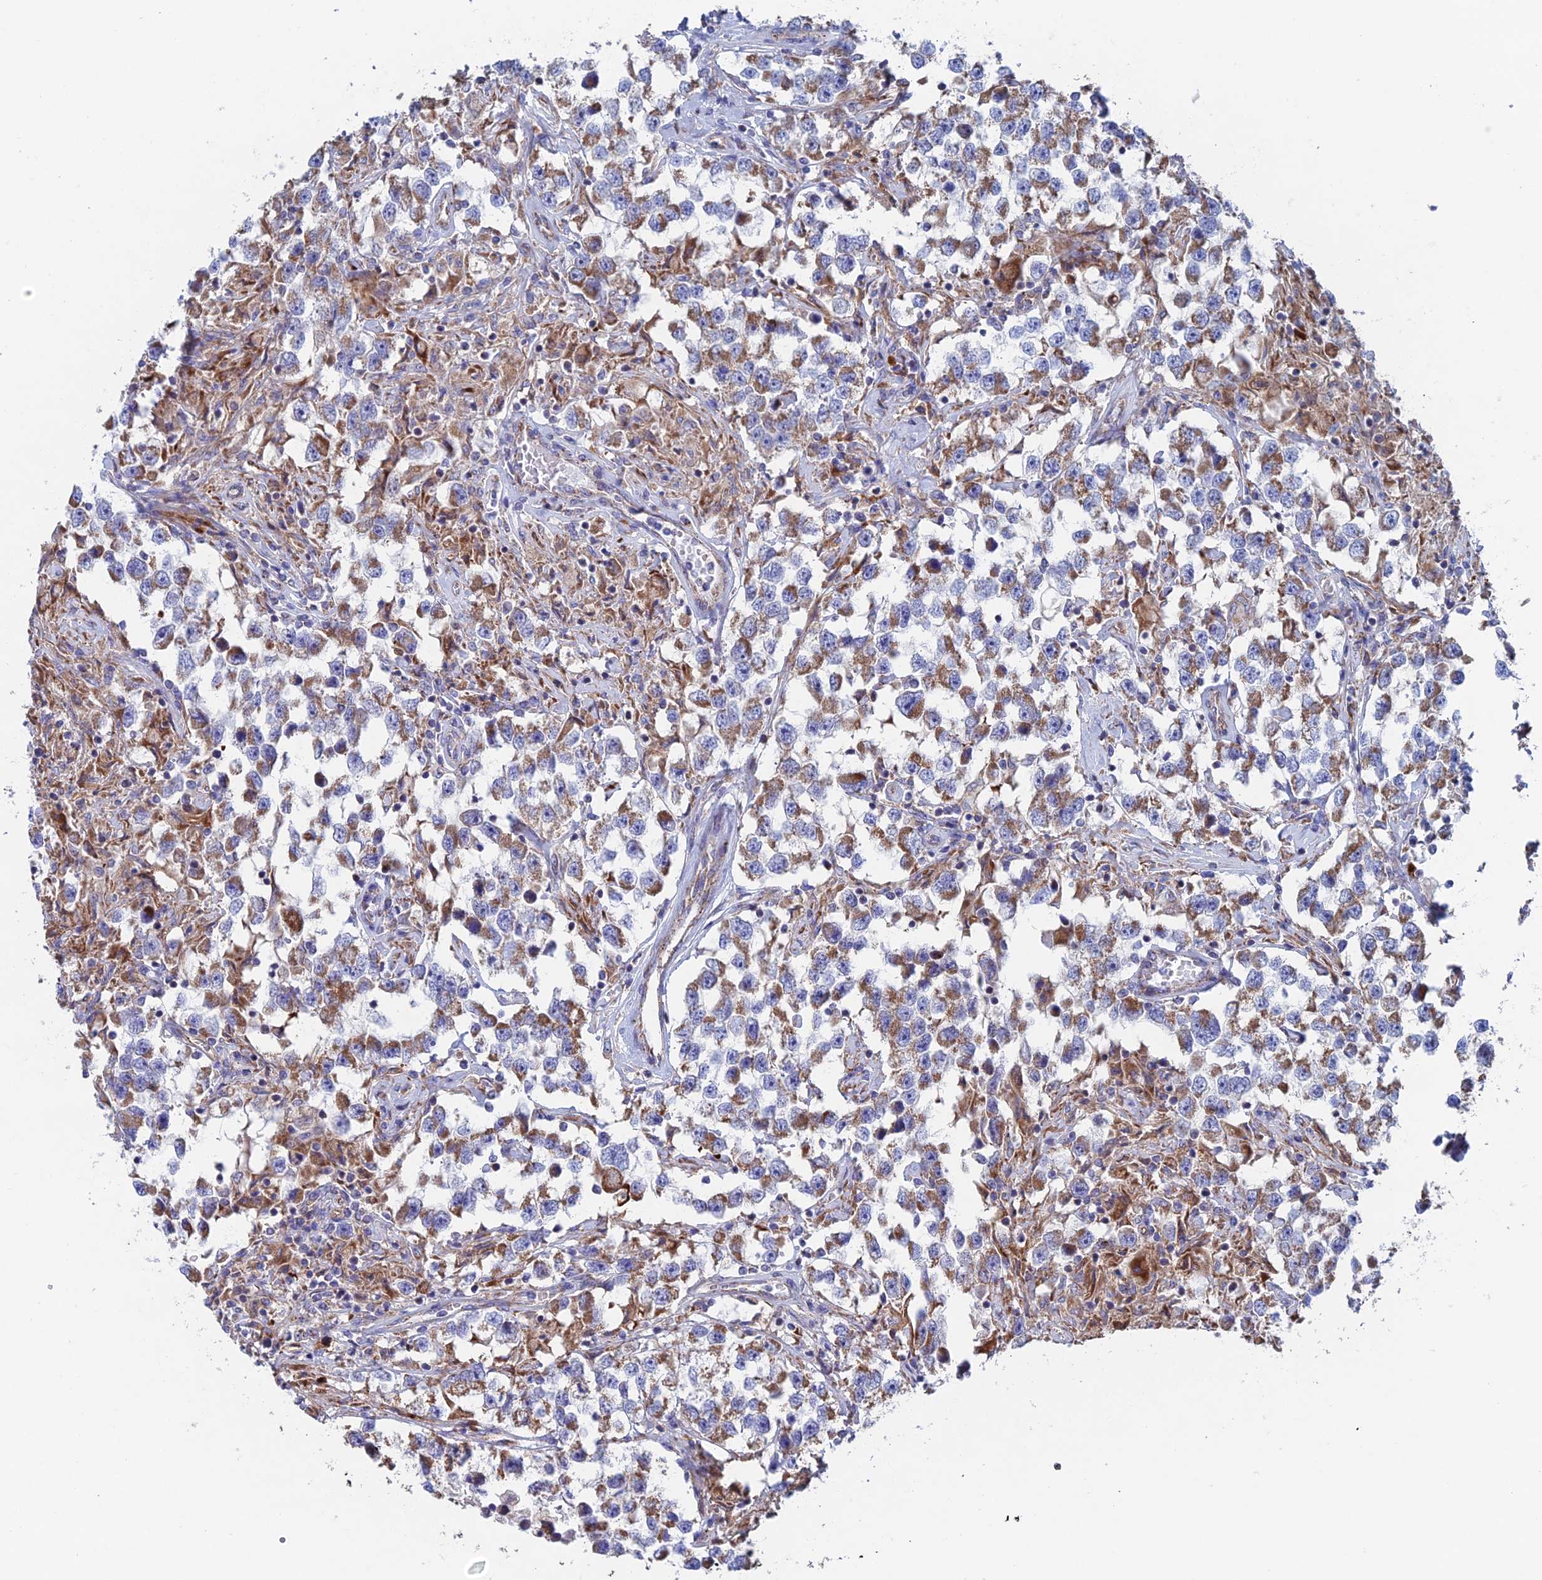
{"staining": {"intensity": "moderate", "quantity": ">75%", "location": "cytoplasmic/membranous"}, "tissue": "testis cancer", "cell_type": "Tumor cells", "image_type": "cancer", "snomed": [{"axis": "morphology", "description": "Seminoma, NOS"}, {"axis": "topography", "description": "Testis"}], "caption": "Immunohistochemistry (IHC) photomicrograph of testis cancer (seminoma) stained for a protein (brown), which displays medium levels of moderate cytoplasmic/membranous expression in about >75% of tumor cells.", "gene": "MRPL1", "patient": {"sex": "male", "age": 46}}